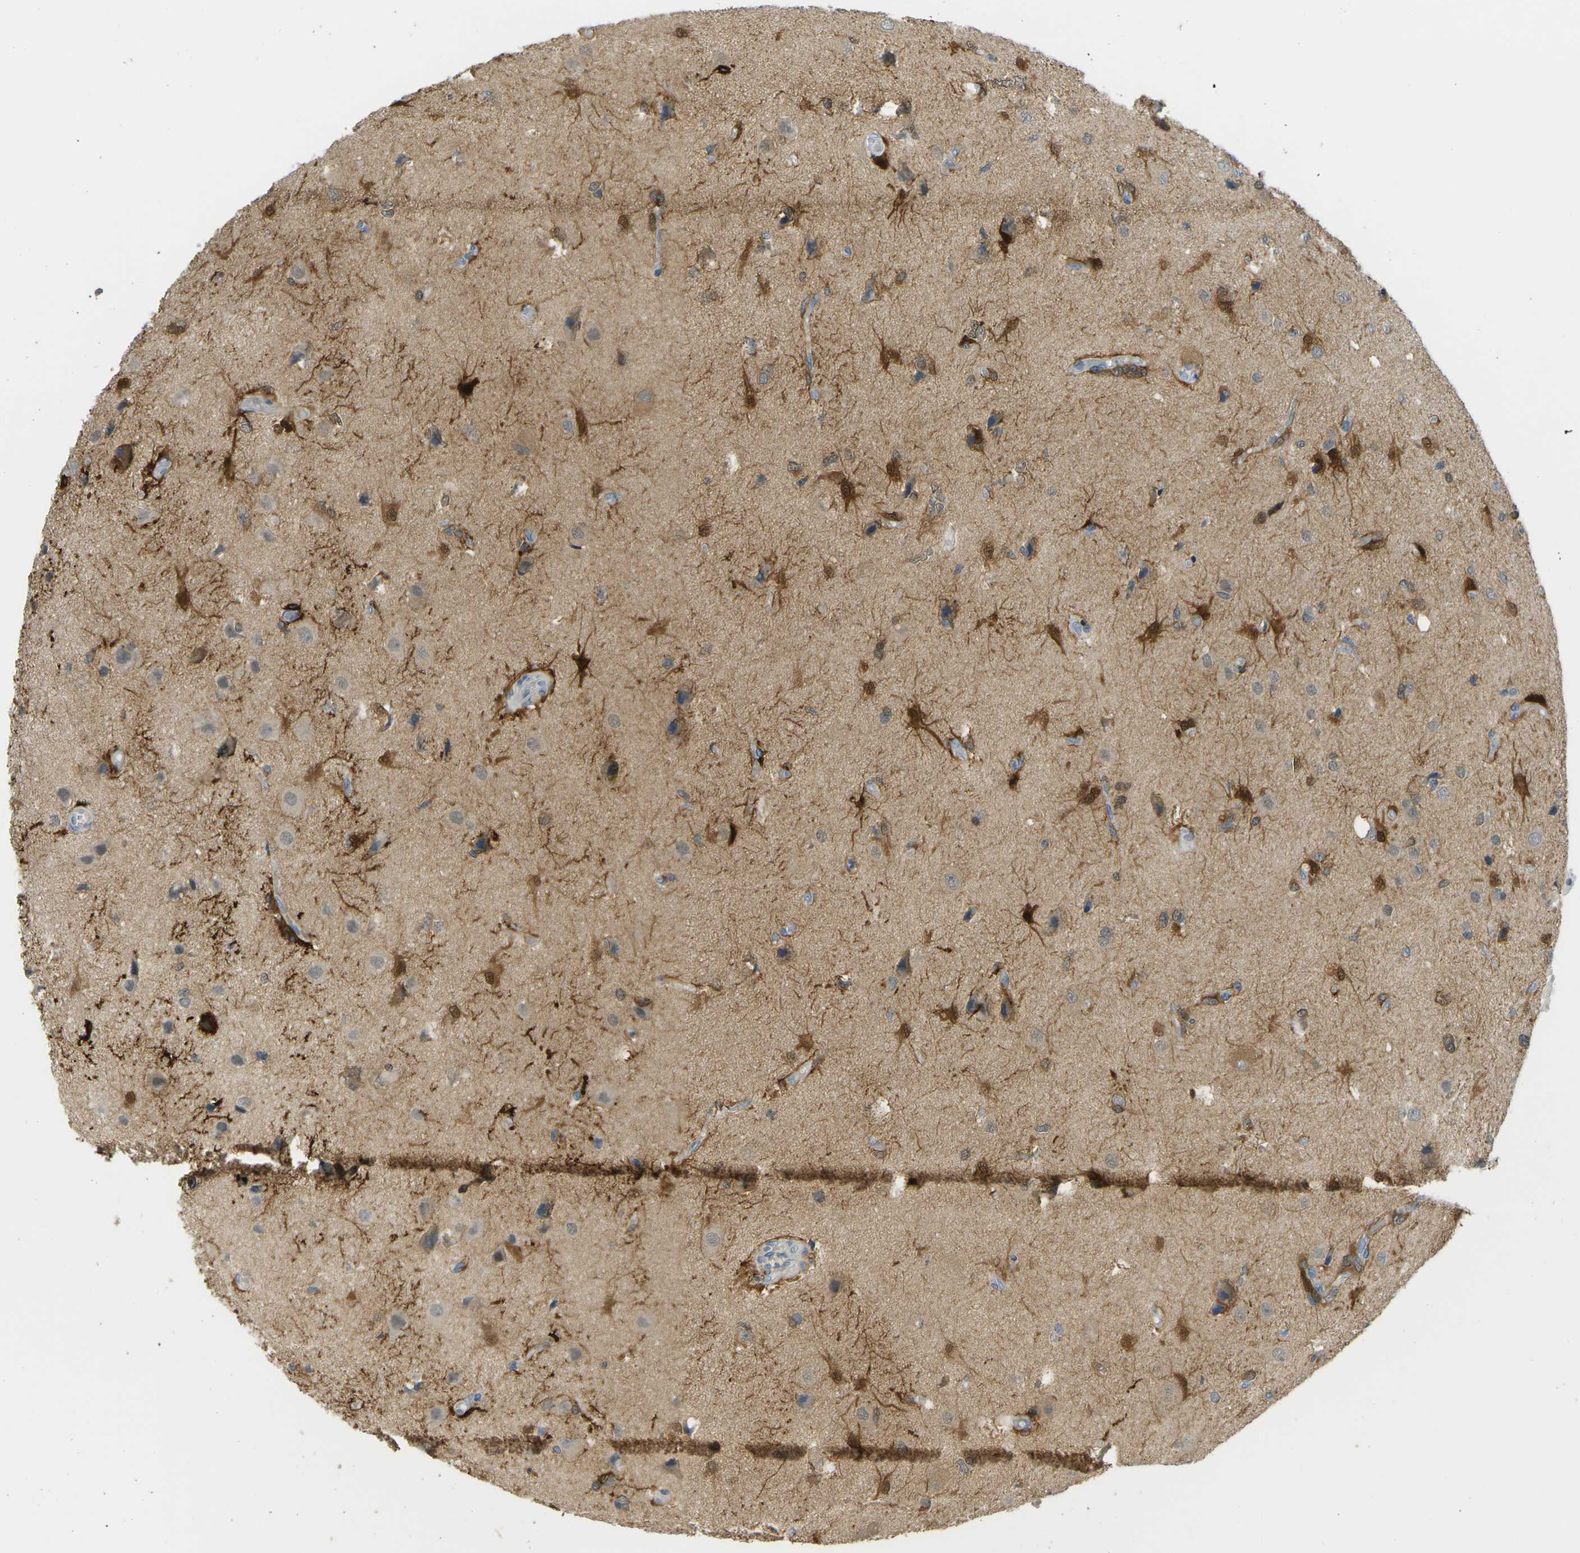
{"staining": {"intensity": "moderate", "quantity": "<25%", "location": "cytoplasmic/membranous"}, "tissue": "glioma", "cell_type": "Tumor cells", "image_type": "cancer", "snomed": [{"axis": "morphology", "description": "Glioma, malignant, High grade"}, {"axis": "topography", "description": "Brain"}], "caption": "DAB immunohistochemical staining of glioma exhibits moderate cytoplasmic/membranous protein expression in approximately <25% of tumor cells.", "gene": "PSAT1", "patient": {"sex": "female", "age": 59}}